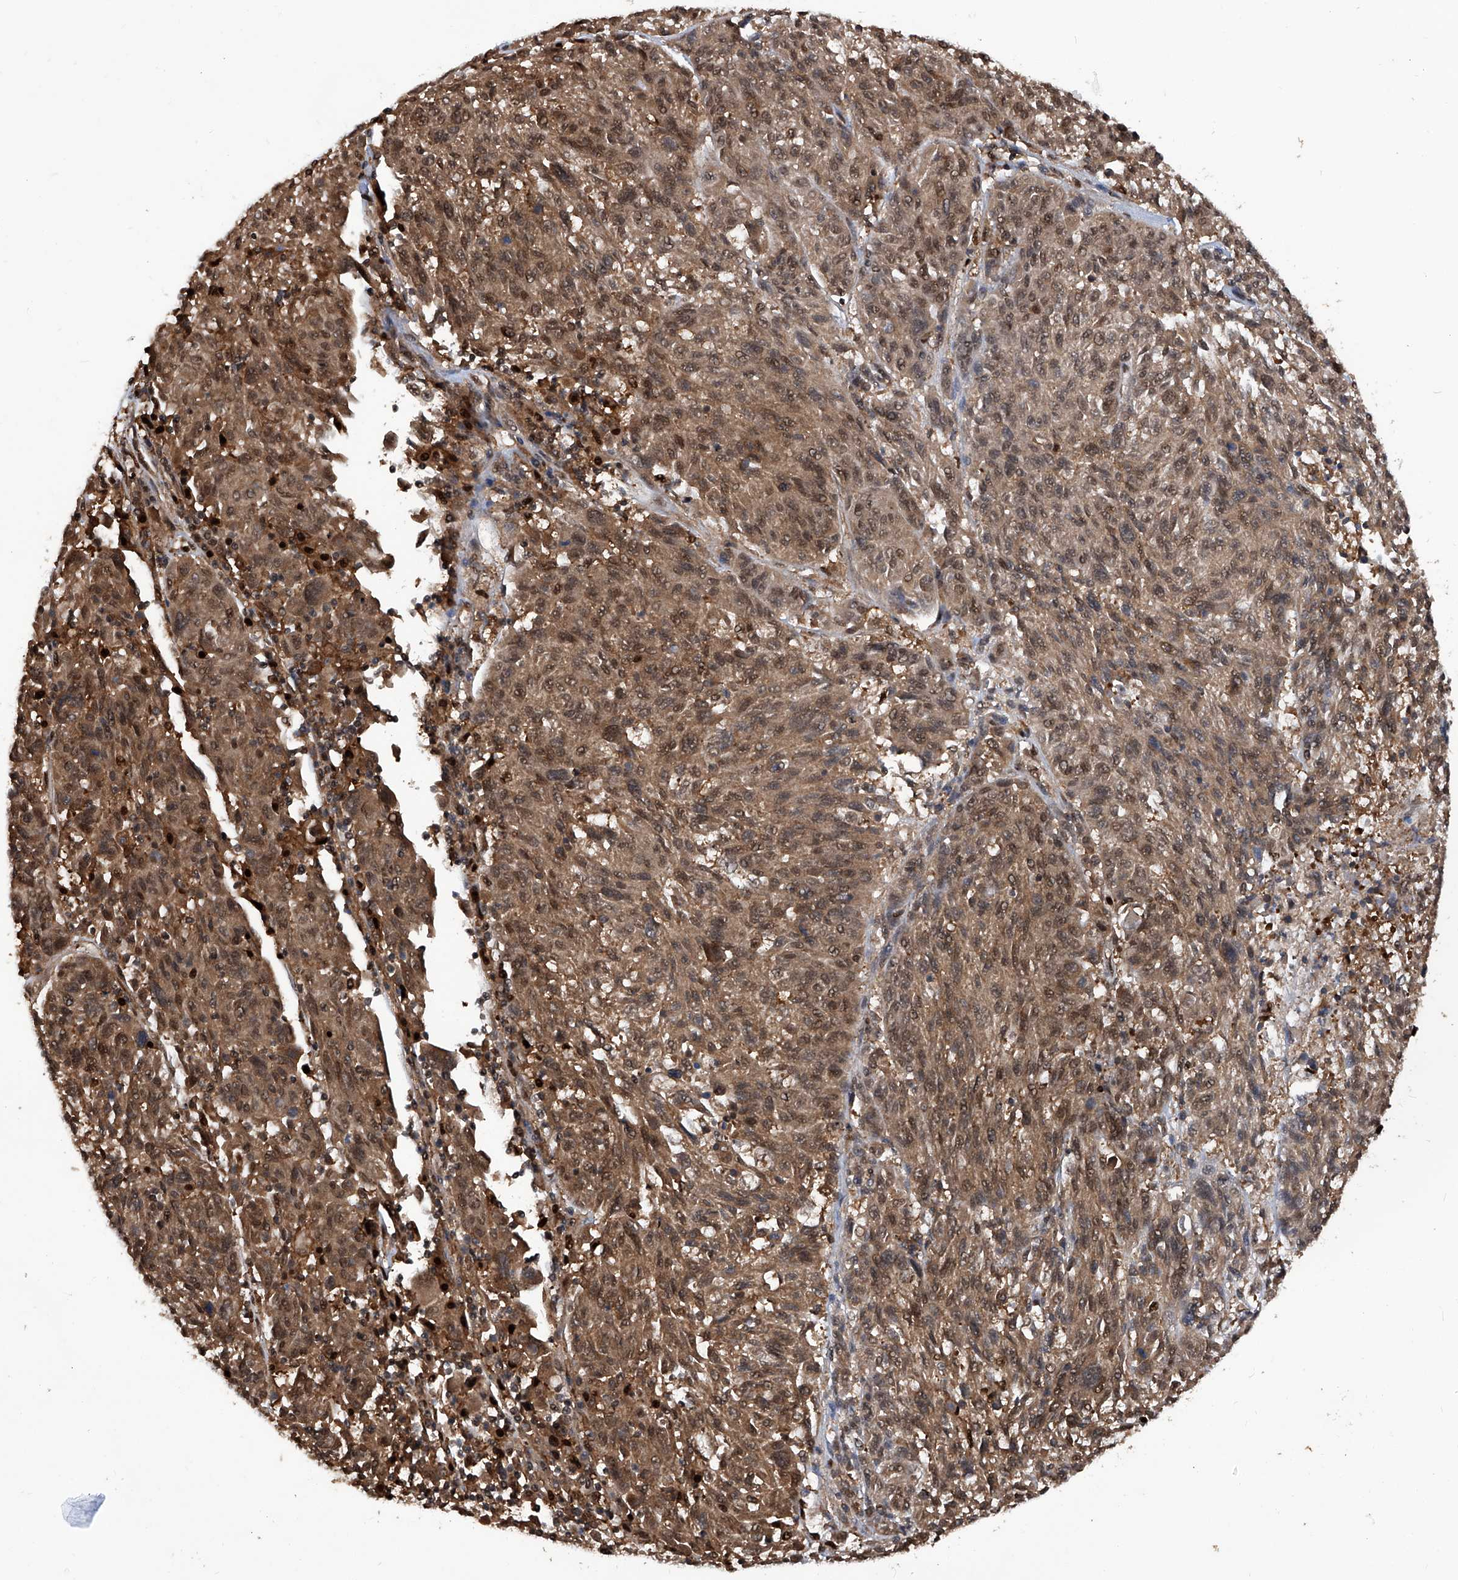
{"staining": {"intensity": "moderate", "quantity": ">75%", "location": "cytoplasmic/membranous,nuclear"}, "tissue": "melanoma", "cell_type": "Tumor cells", "image_type": "cancer", "snomed": [{"axis": "morphology", "description": "Malignant melanoma, NOS"}, {"axis": "topography", "description": "Skin"}], "caption": "Immunohistochemical staining of human malignant melanoma displays medium levels of moderate cytoplasmic/membranous and nuclear staining in approximately >75% of tumor cells.", "gene": "PSMB1", "patient": {"sex": "male", "age": 53}}